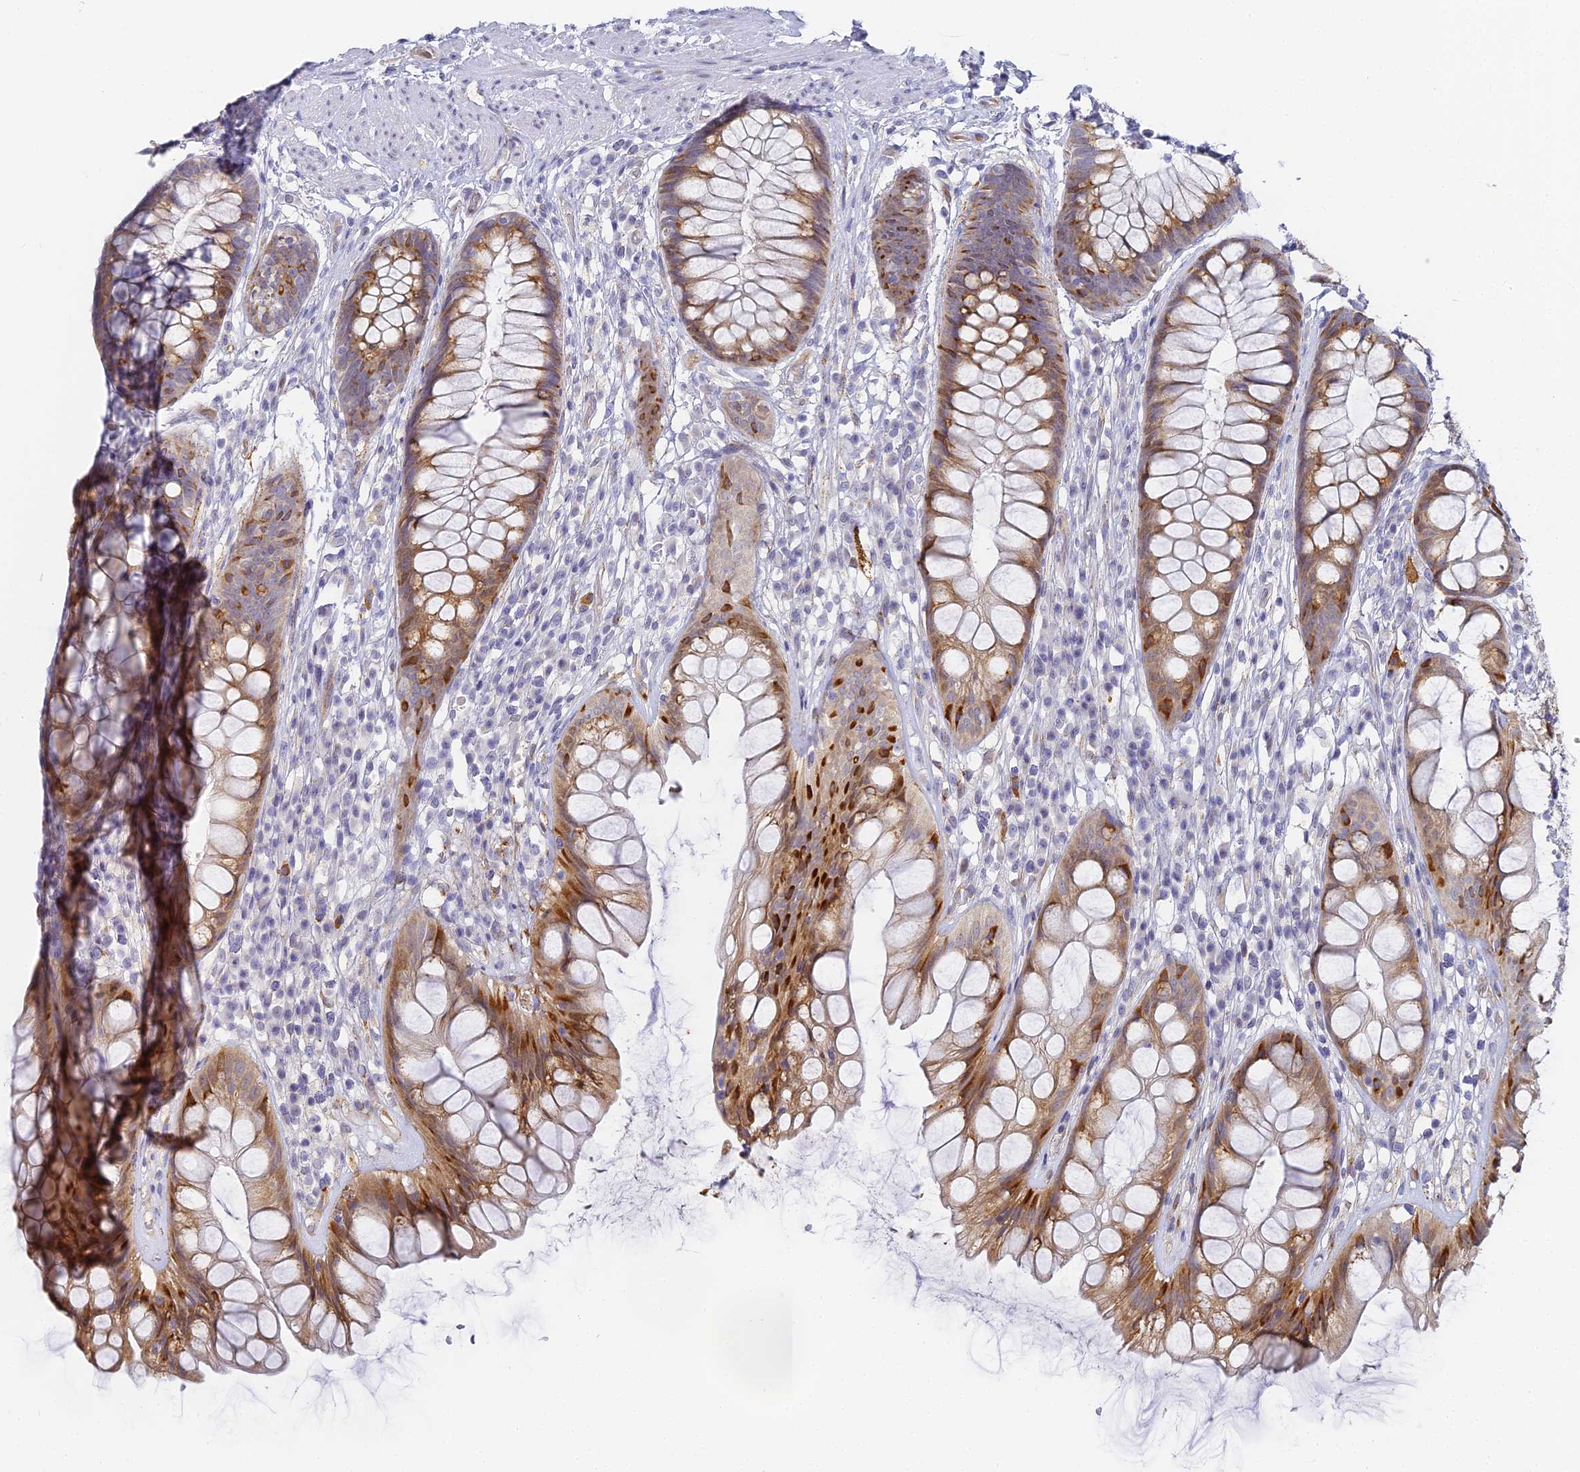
{"staining": {"intensity": "moderate", "quantity": "25%-75%", "location": "cytoplasmic/membranous"}, "tissue": "rectum", "cell_type": "Glandular cells", "image_type": "normal", "snomed": [{"axis": "morphology", "description": "Normal tissue, NOS"}, {"axis": "topography", "description": "Rectum"}], "caption": "Rectum stained with immunohistochemistry (IHC) exhibits moderate cytoplasmic/membranous positivity in about 25%-75% of glandular cells.", "gene": "GJA1", "patient": {"sex": "male", "age": 74}}